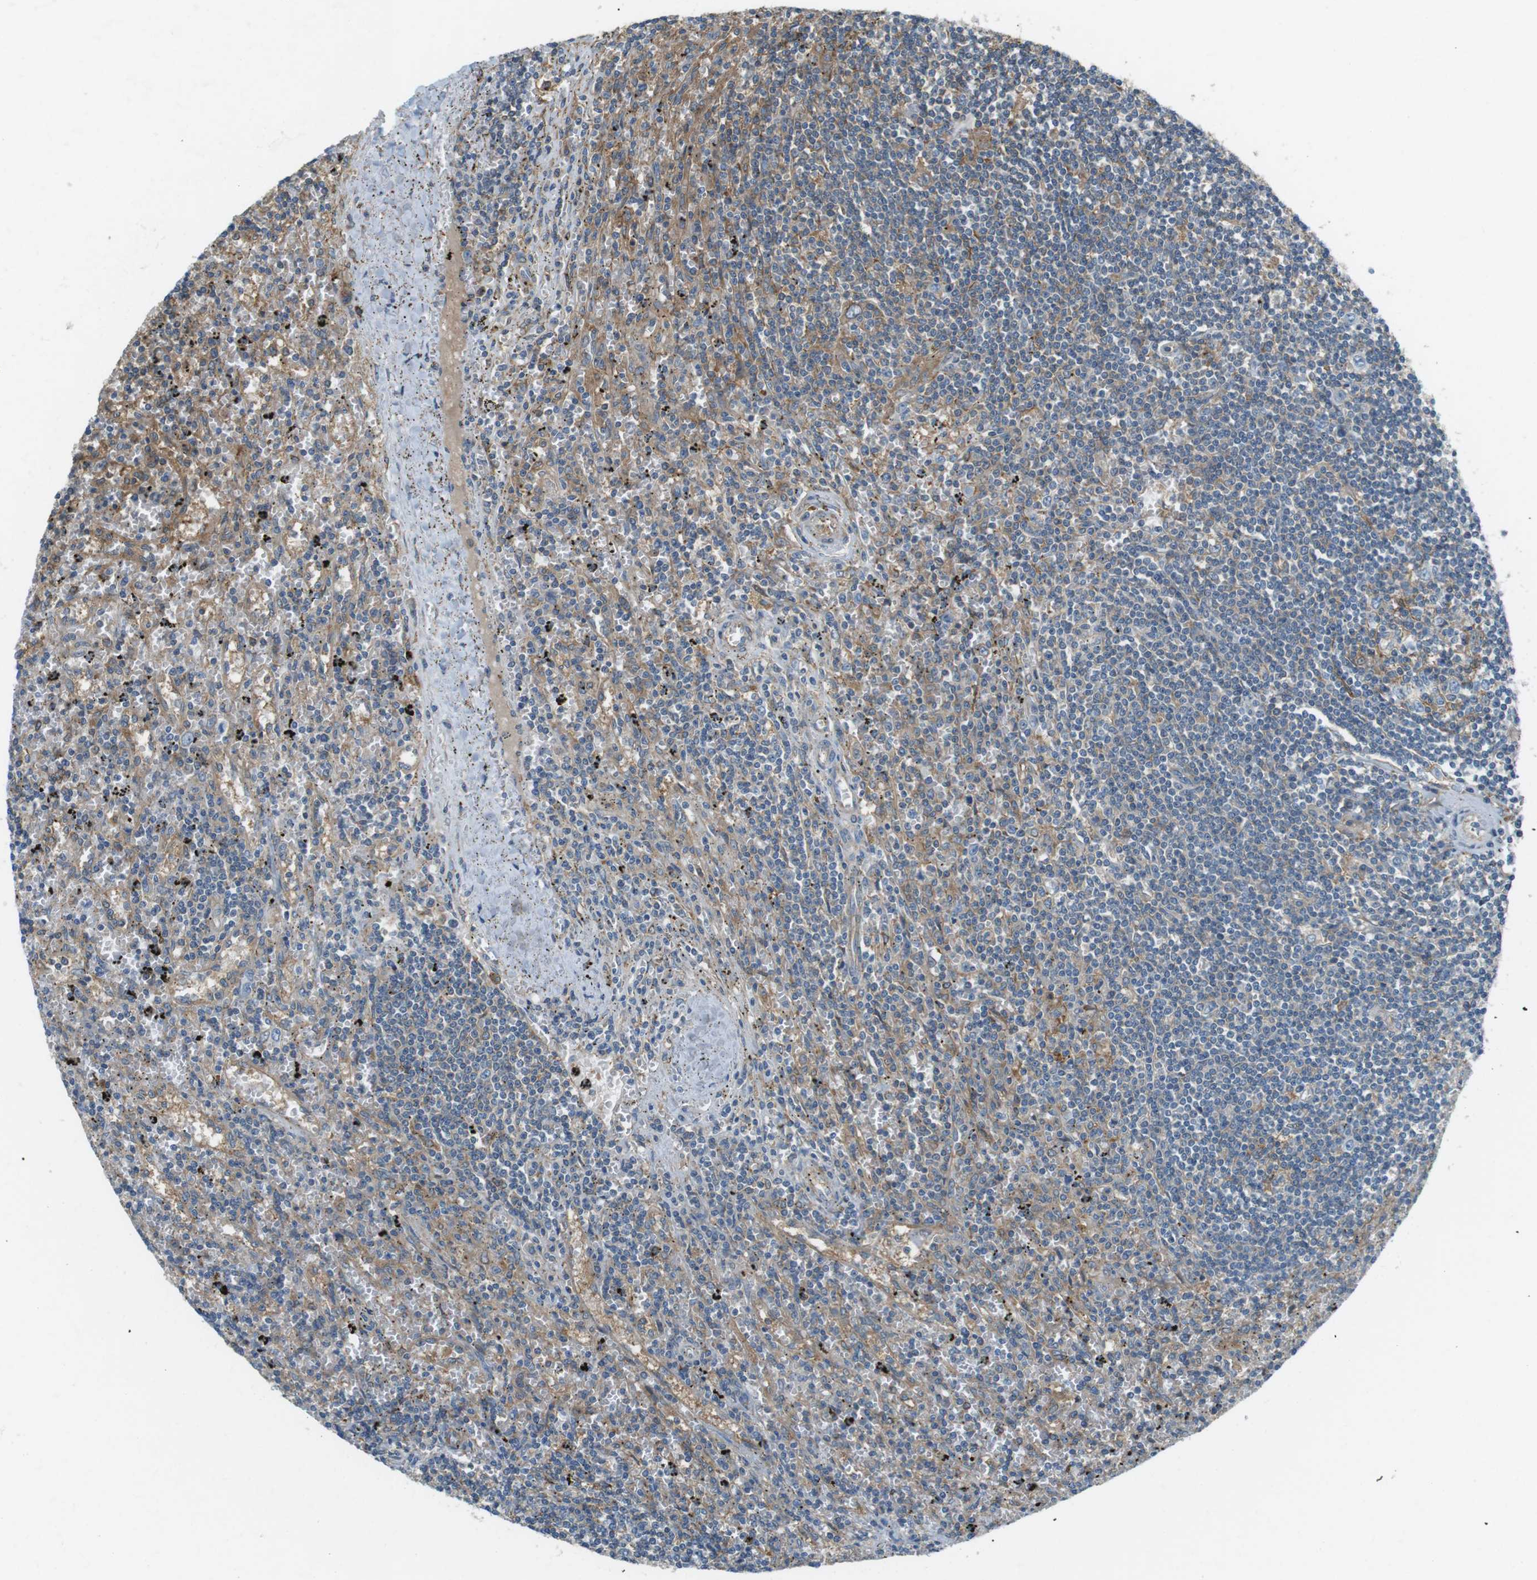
{"staining": {"intensity": "moderate", "quantity": "<25%", "location": "cytoplasmic/membranous"}, "tissue": "lymphoma", "cell_type": "Tumor cells", "image_type": "cancer", "snomed": [{"axis": "morphology", "description": "Malignant lymphoma, non-Hodgkin's type, Low grade"}, {"axis": "topography", "description": "Spleen"}], "caption": "An immunohistochemistry (IHC) photomicrograph of tumor tissue is shown. Protein staining in brown shows moderate cytoplasmic/membranous positivity in low-grade malignant lymphoma, non-Hodgkin's type within tumor cells.", "gene": "PEPD", "patient": {"sex": "male", "age": 76}}